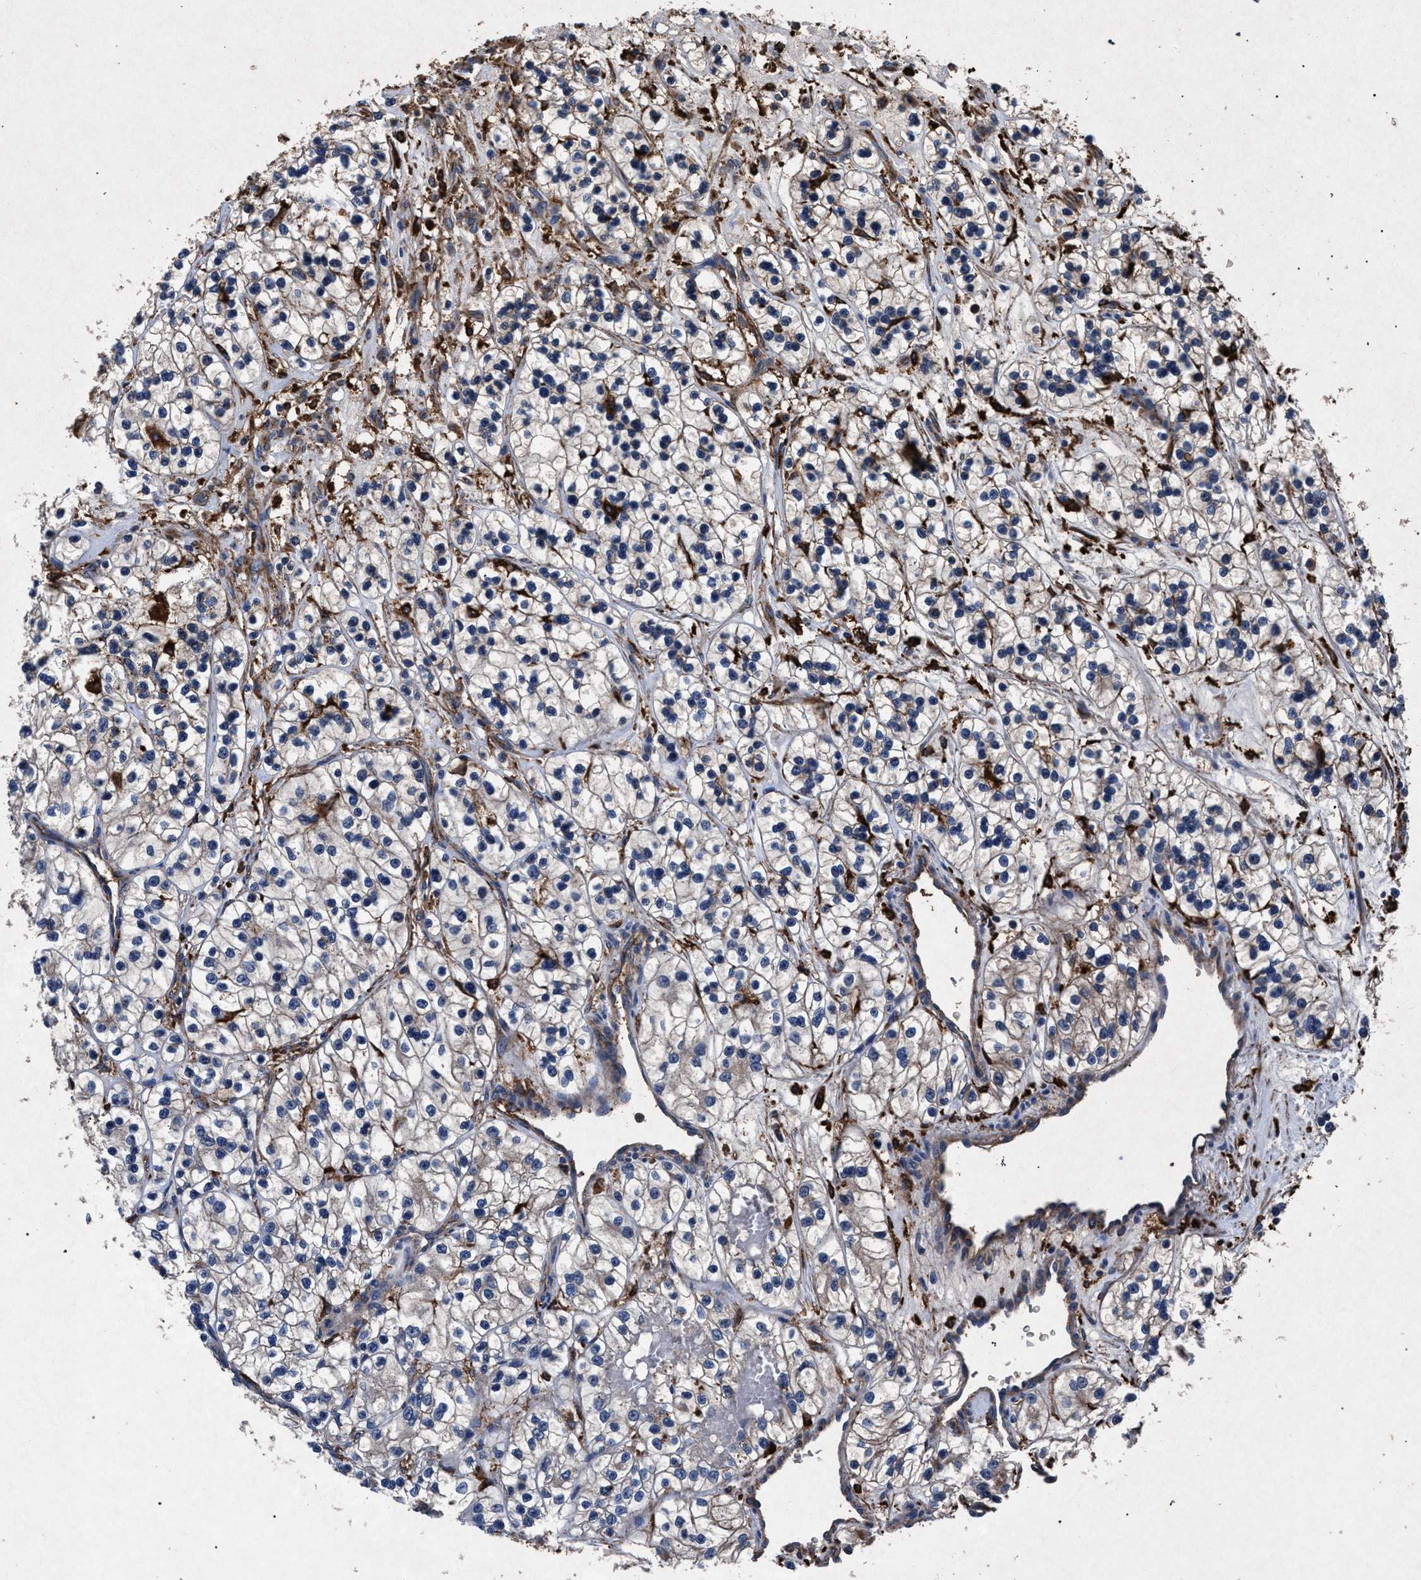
{"staining": {"intensity": "negative", "quantity": "none", "location": "none"}, "tissue": "renal cancer", "cell_type": "Tumor cells", "image_type": "cancer", "snomed": [{"axis": "morphology", "description": "Adenocarcinoma, NOS"}, {"axis": "topography", "description": "Kidney"}], "caption": "Photomicrograph shows no protein expression in tumor cells of adenocarcinoma (renal) tissue.", "gene": "MARCKS", "patient": {"sex": "female", "age": 57}}